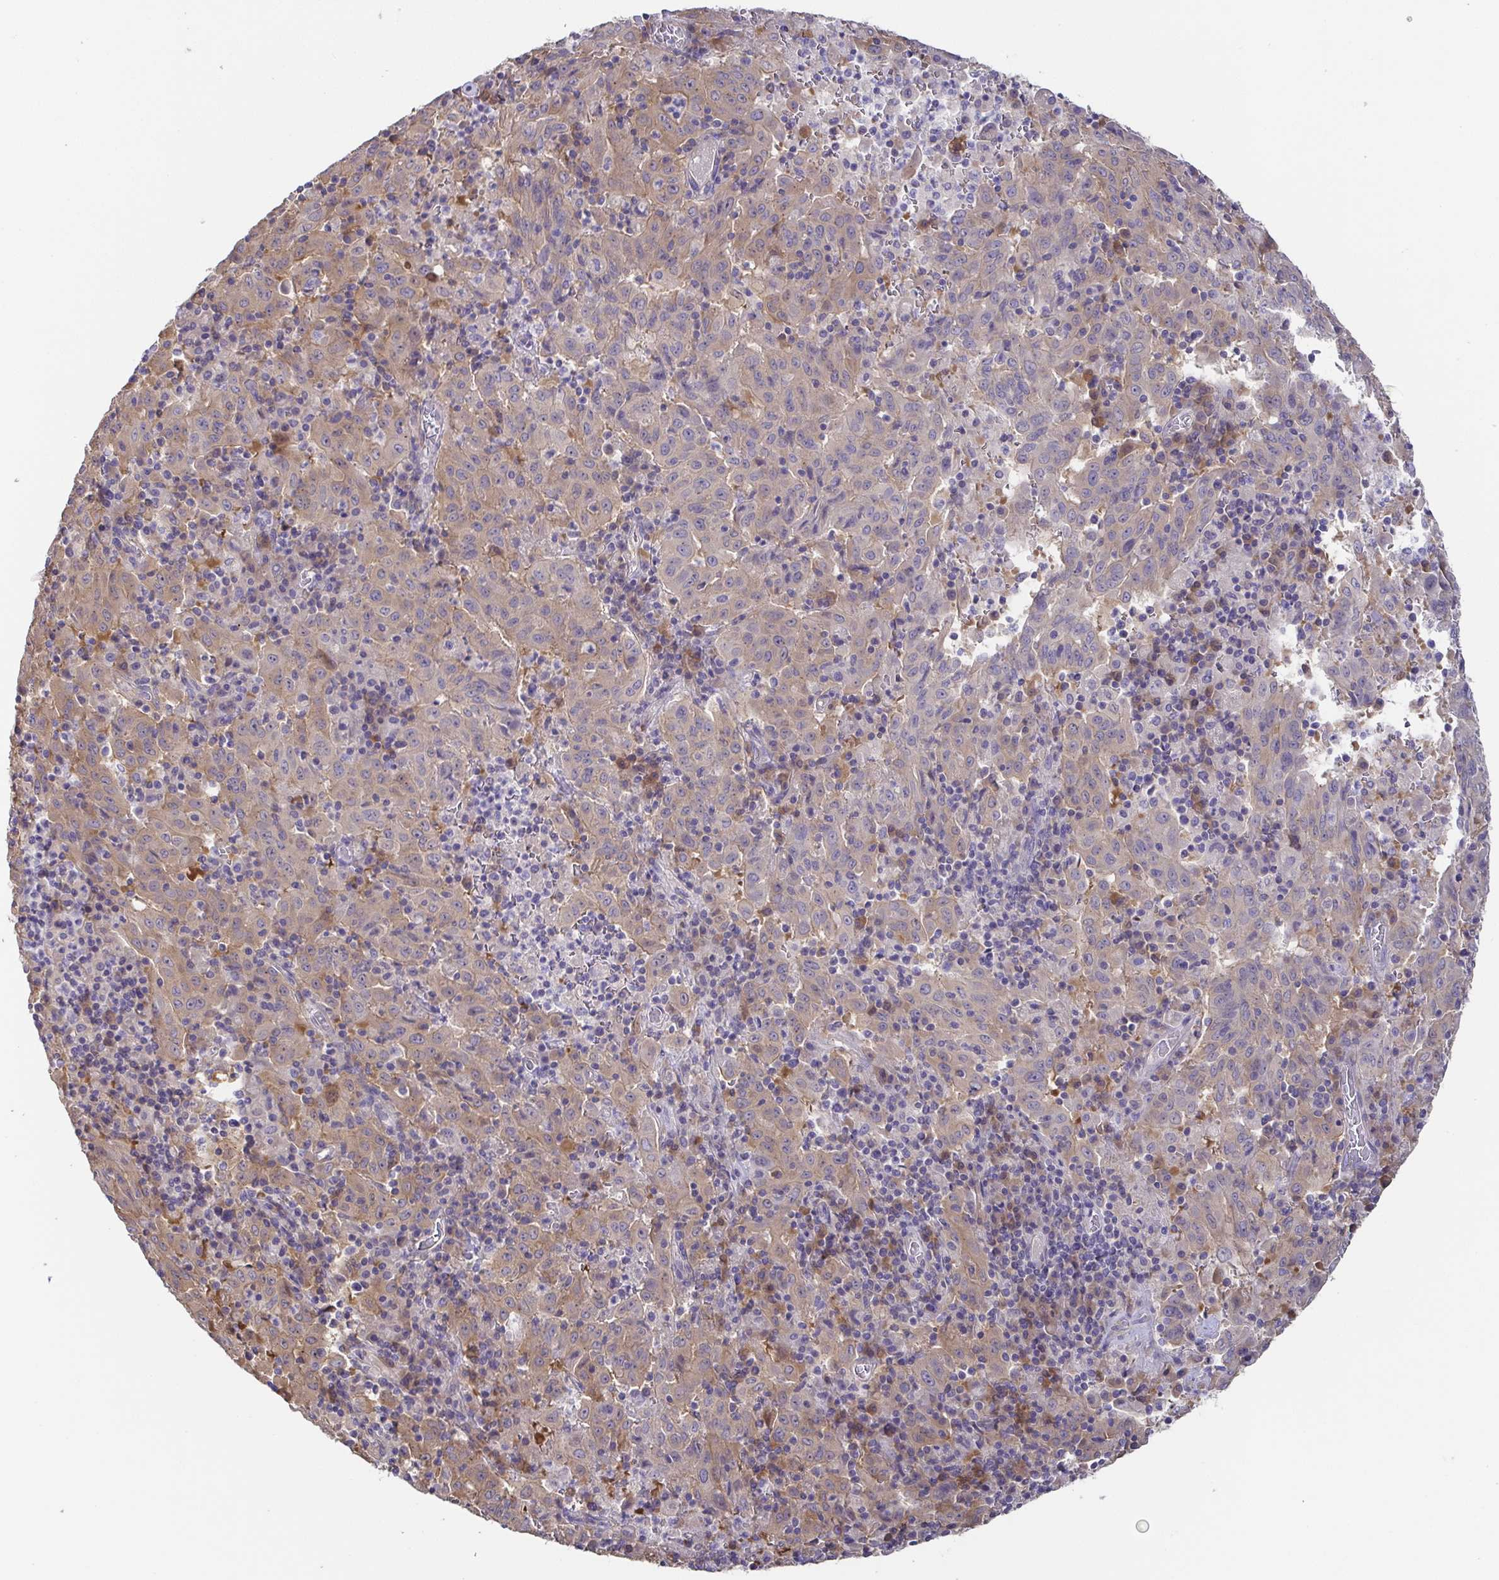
{"staining": {"intensity": "weak", "quantity": "25%-75%", "location": "cytoplasmic/membranous"}, "tissue": "pancreatic cancer", "cell_type": "Tumor cells", "image_type": "cancer", "snomed": [{"axis": "morphology", "description": "Adenocarcinoma, NOS"}, {"axis": "topography", "description": "Pancreas"}], "caption": "Pancreatic cancer (adenocarcinoma) was stained to show a protein in brown. There is low levels of weak cytoplasmic/membranous staining in about 25%-75% of tumor cells.", "gene": "EIF3D", "patient": {"sex": "male", "age": 63}}